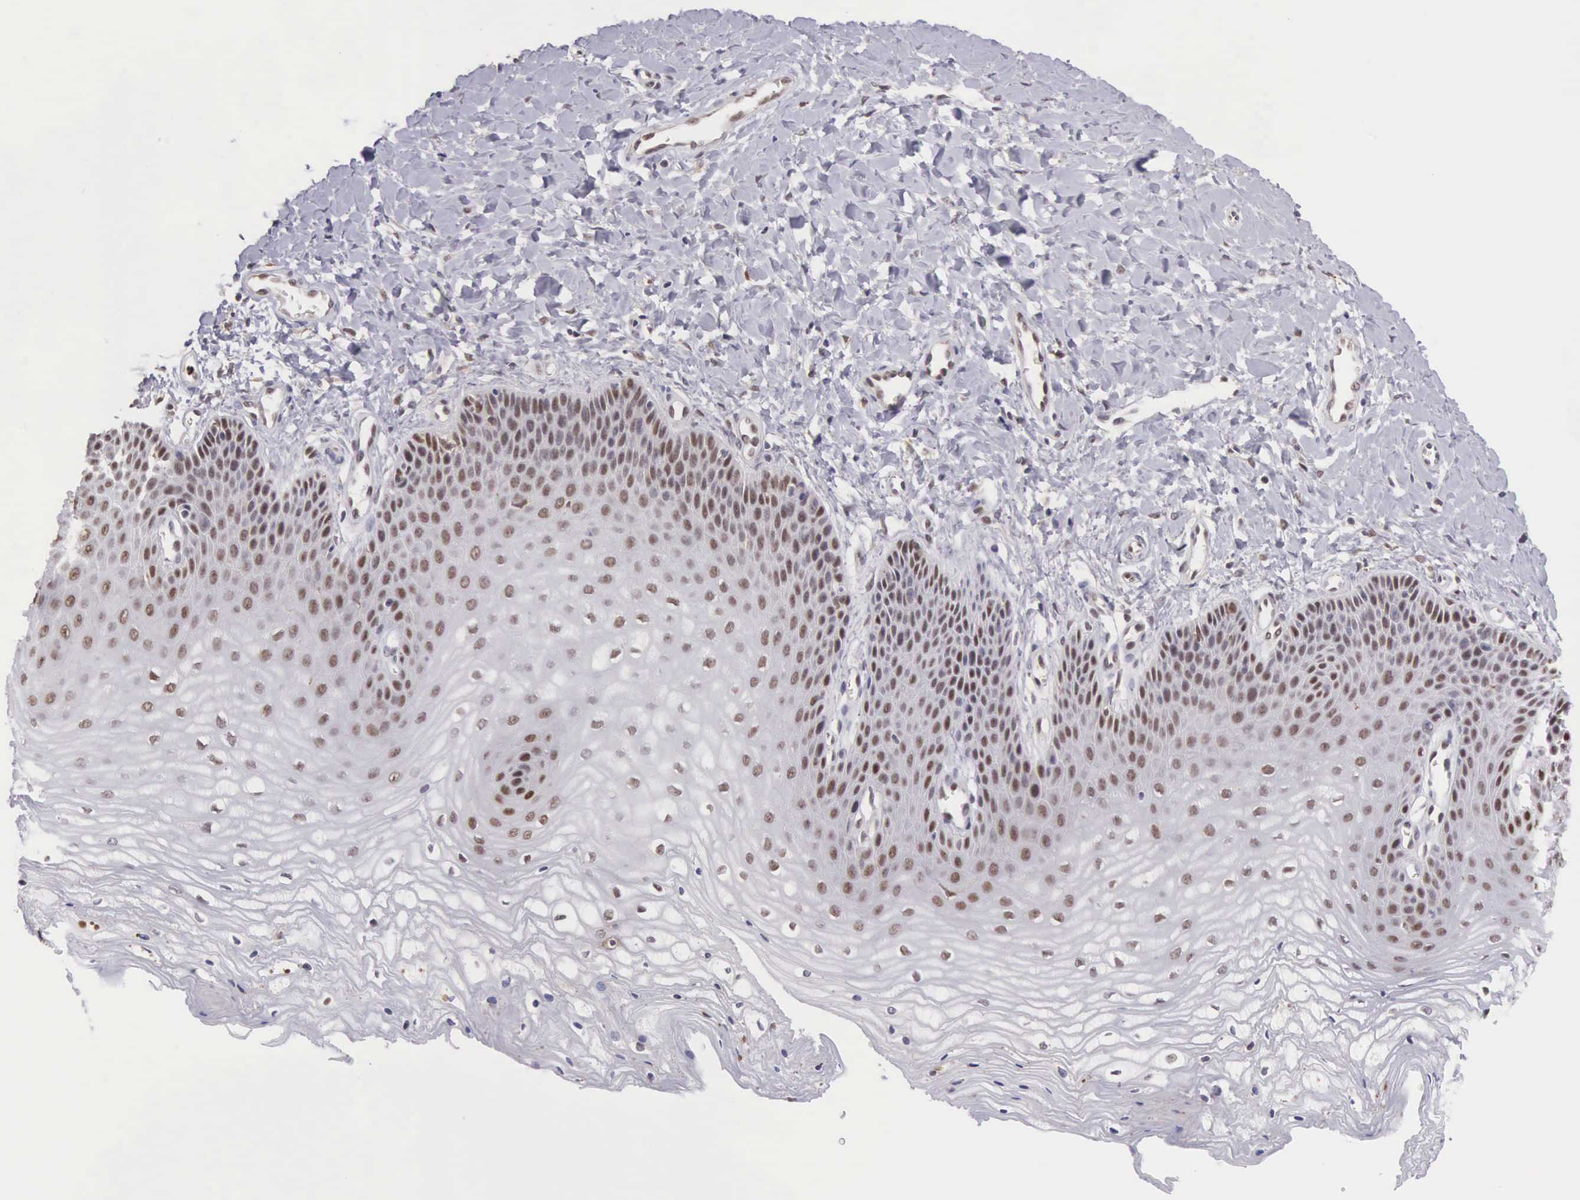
{"staining": {"intensity": "moderate", "quantity": "25%-75%", "location": "nuclear"}, "tissue": "vagina", "cell_type": "Squamous epithelial cells", "image_type": "normal", "snomed": [{"axis": "morphology", "description": "Normal tissue, NOS"}, {"axis": "topography", "description": "Vagina"}], "caption": "The immunohistochemical stain shows moderate nuclear staining in squamous epithelial cells of normal vagina.", "gene": "GRK3", "patient": {"sex": "female", "age": 68}}